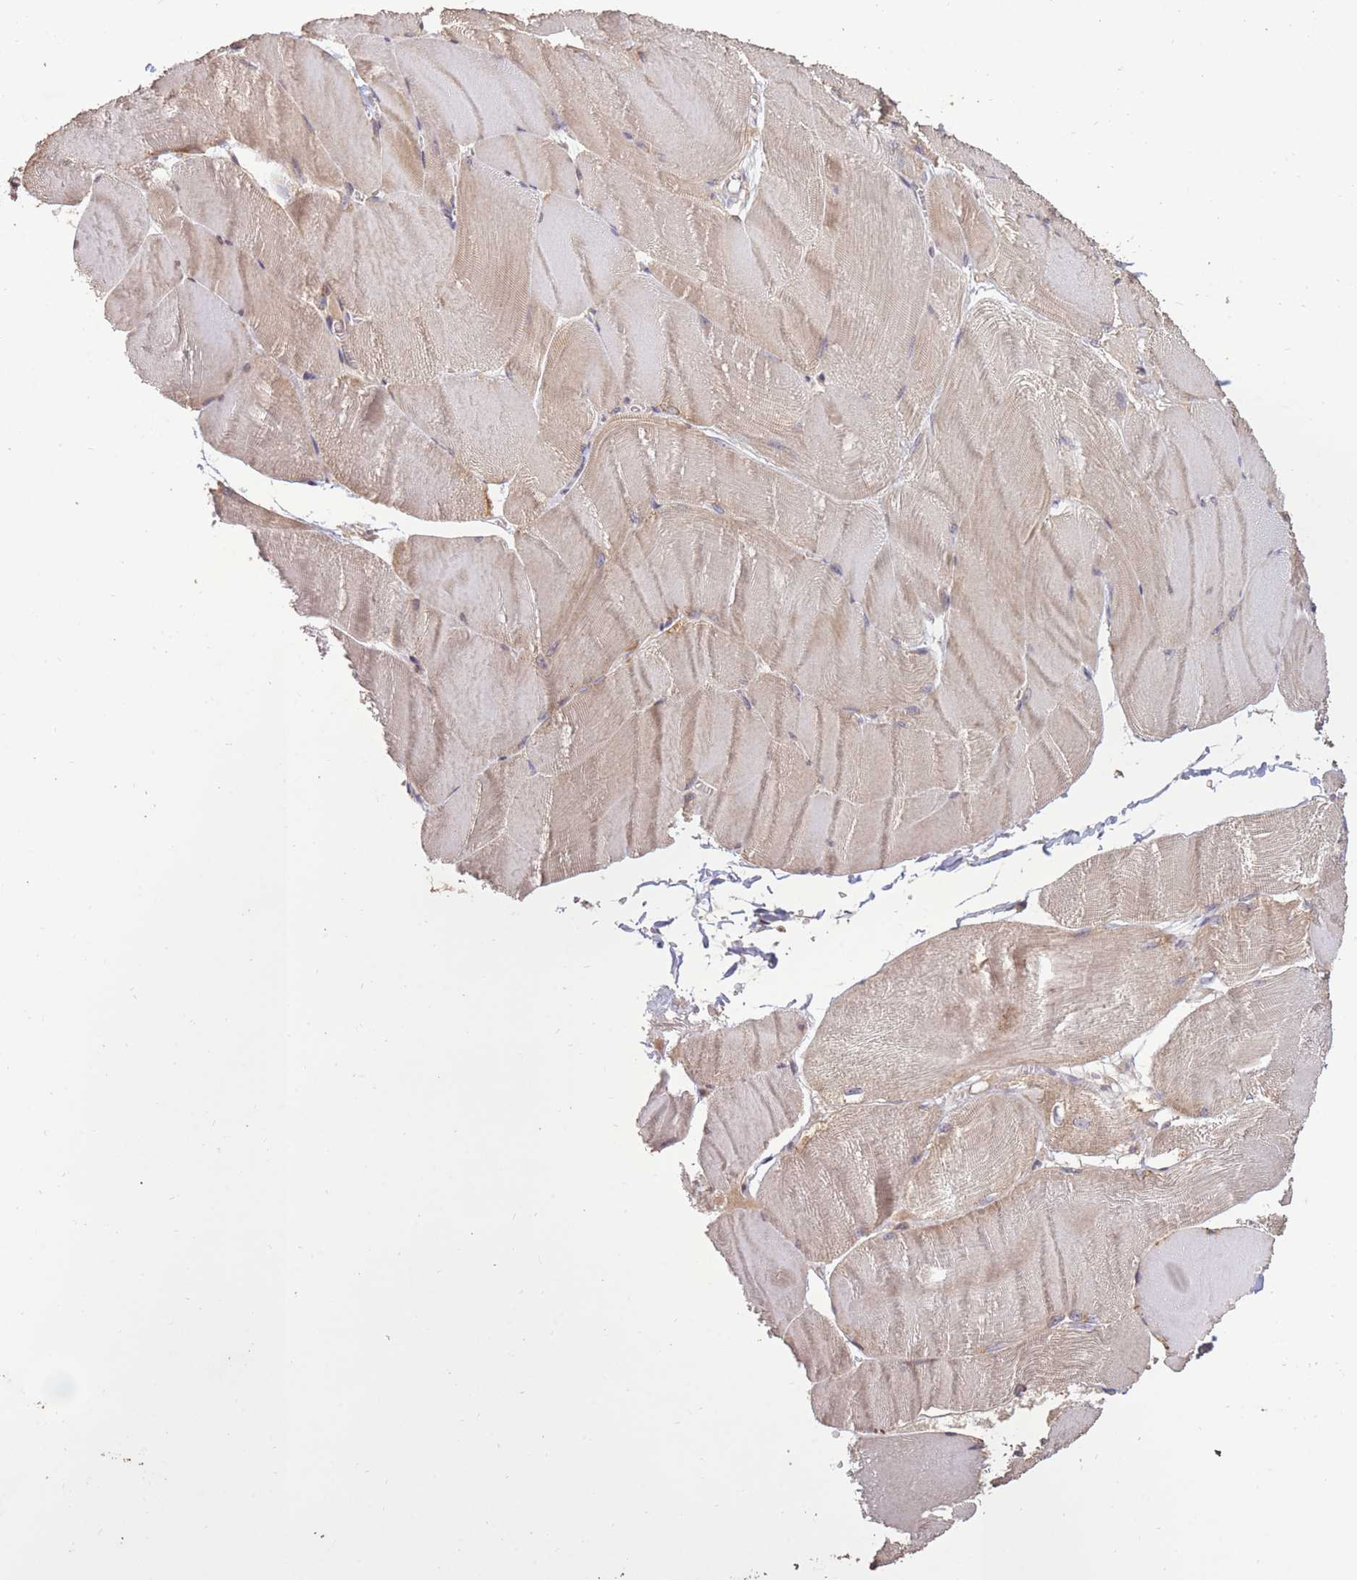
{"staining": {"intensity": "weak", "quantity": ">75%", "location": "cytoplasmic/membranous"}, "tissue": "skeletal muscle", "cell_type": "Myocytes", "image_type": "normal", "snomed": [{"axis": "morphology", "description": "Normal tissue, NOS"}, {"axis": "morphology", "description": "Basal cell carcinoma"}, {"axis": "topography", "description": "Skeletal muscle"}], "caption": "DAB (3,3'-diaminobenzidine) immunohistochemical staining of benign human skeletal muscle demonstrates weak cytoplasmic/membranous protein expression in about >75% of myocytes.", "gene": "RGS14", "patient": {"sex": "female", "age": 64}}